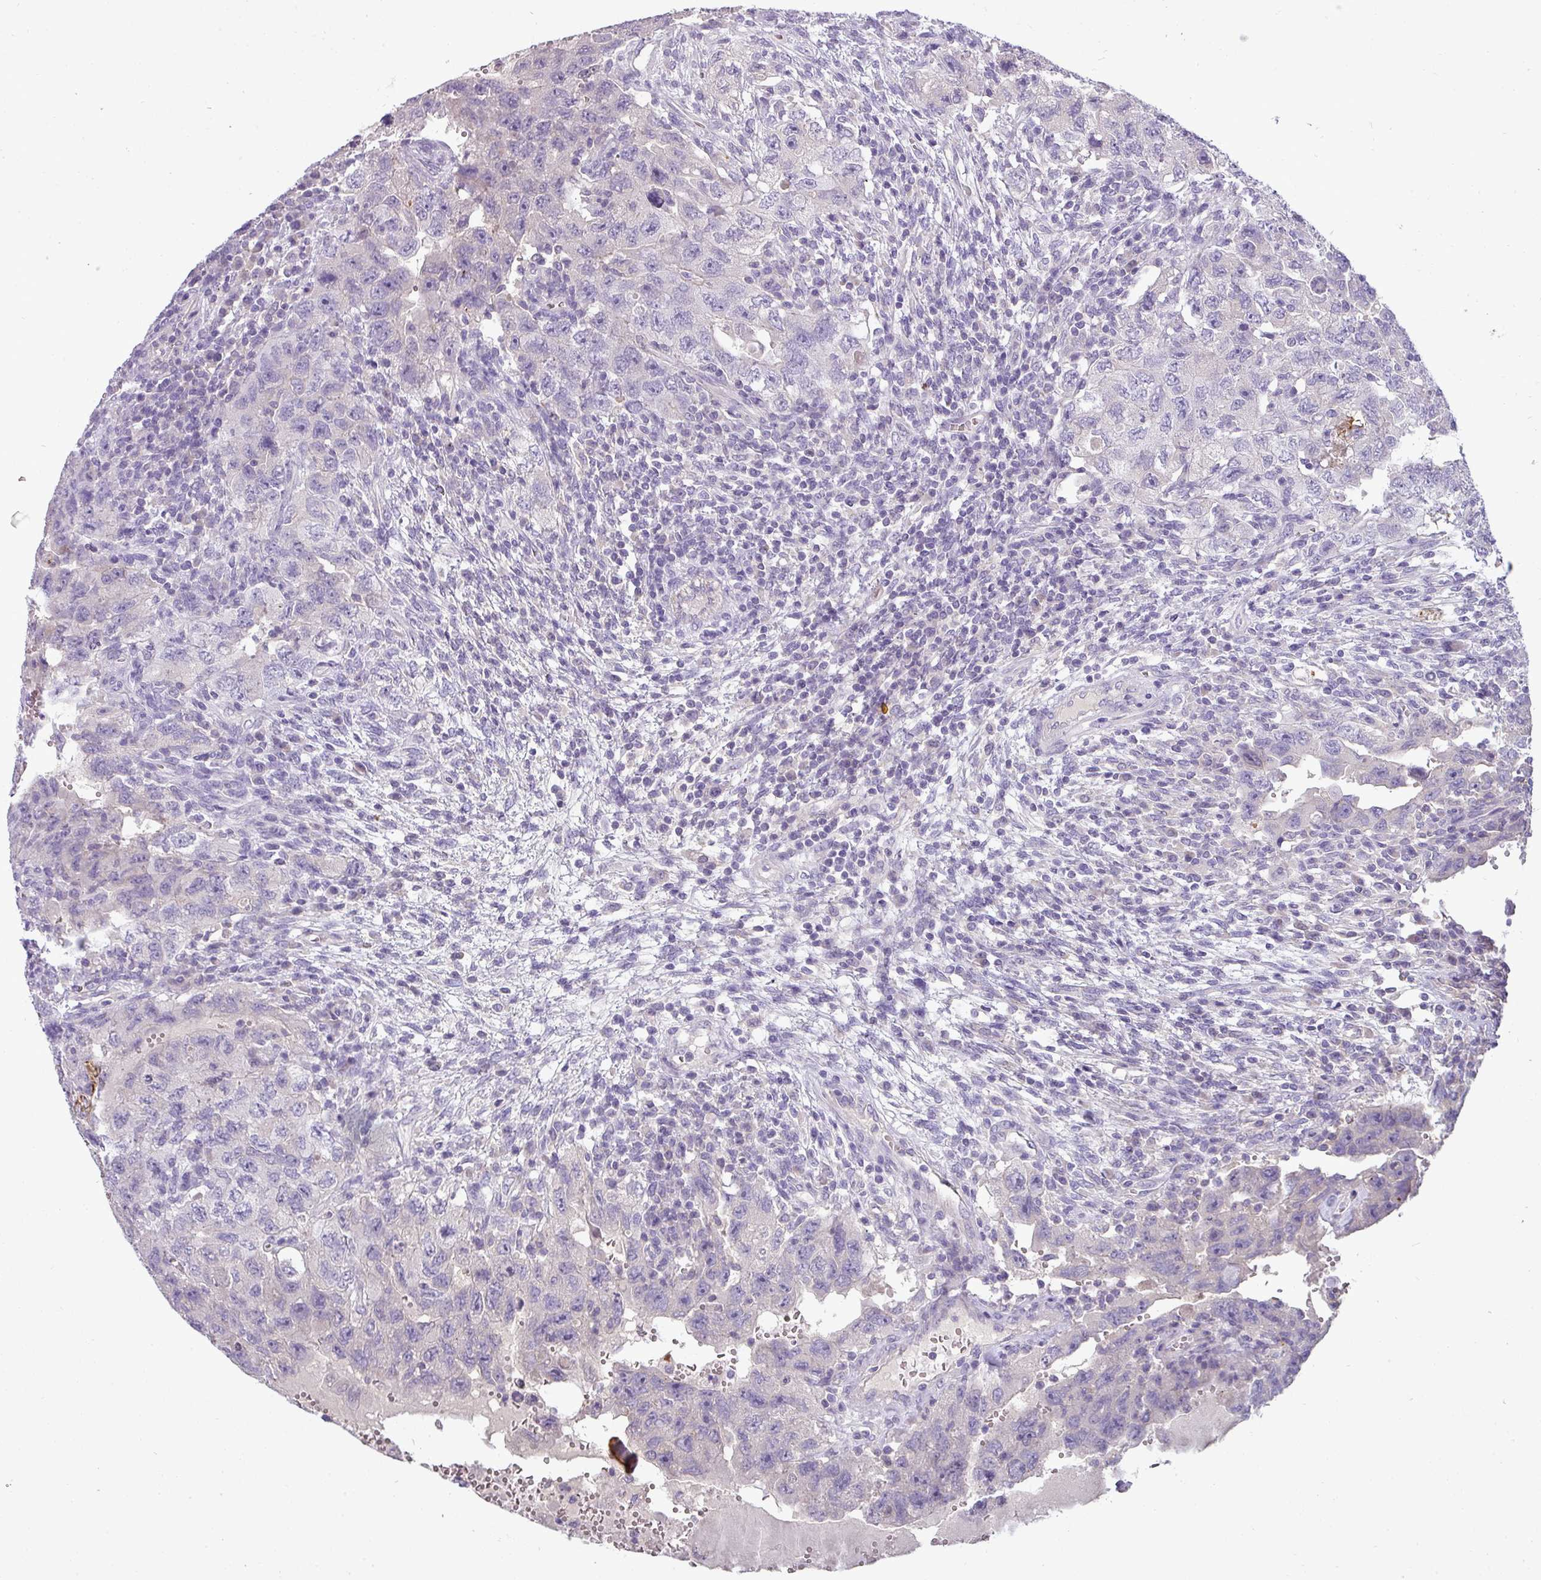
{"staining": {"intensity": "negative", "quantity": "none", "location": "none"}, "tissue": "testis cancer", "cell_type": "Tumor cells", "image_type": "cancer", "snomed": [{"axis": "morphology", "description": "Carcinoma, Embryonal, NOS"}, {"axis": "topography", "description": "Testis"}], "caption": "A photomicrograph of testis cancer stained for a protein demonstrates no brown staining in tumor cells.", "gene": "ASXL3", "patient": {"sex": "male", "age": 26}}